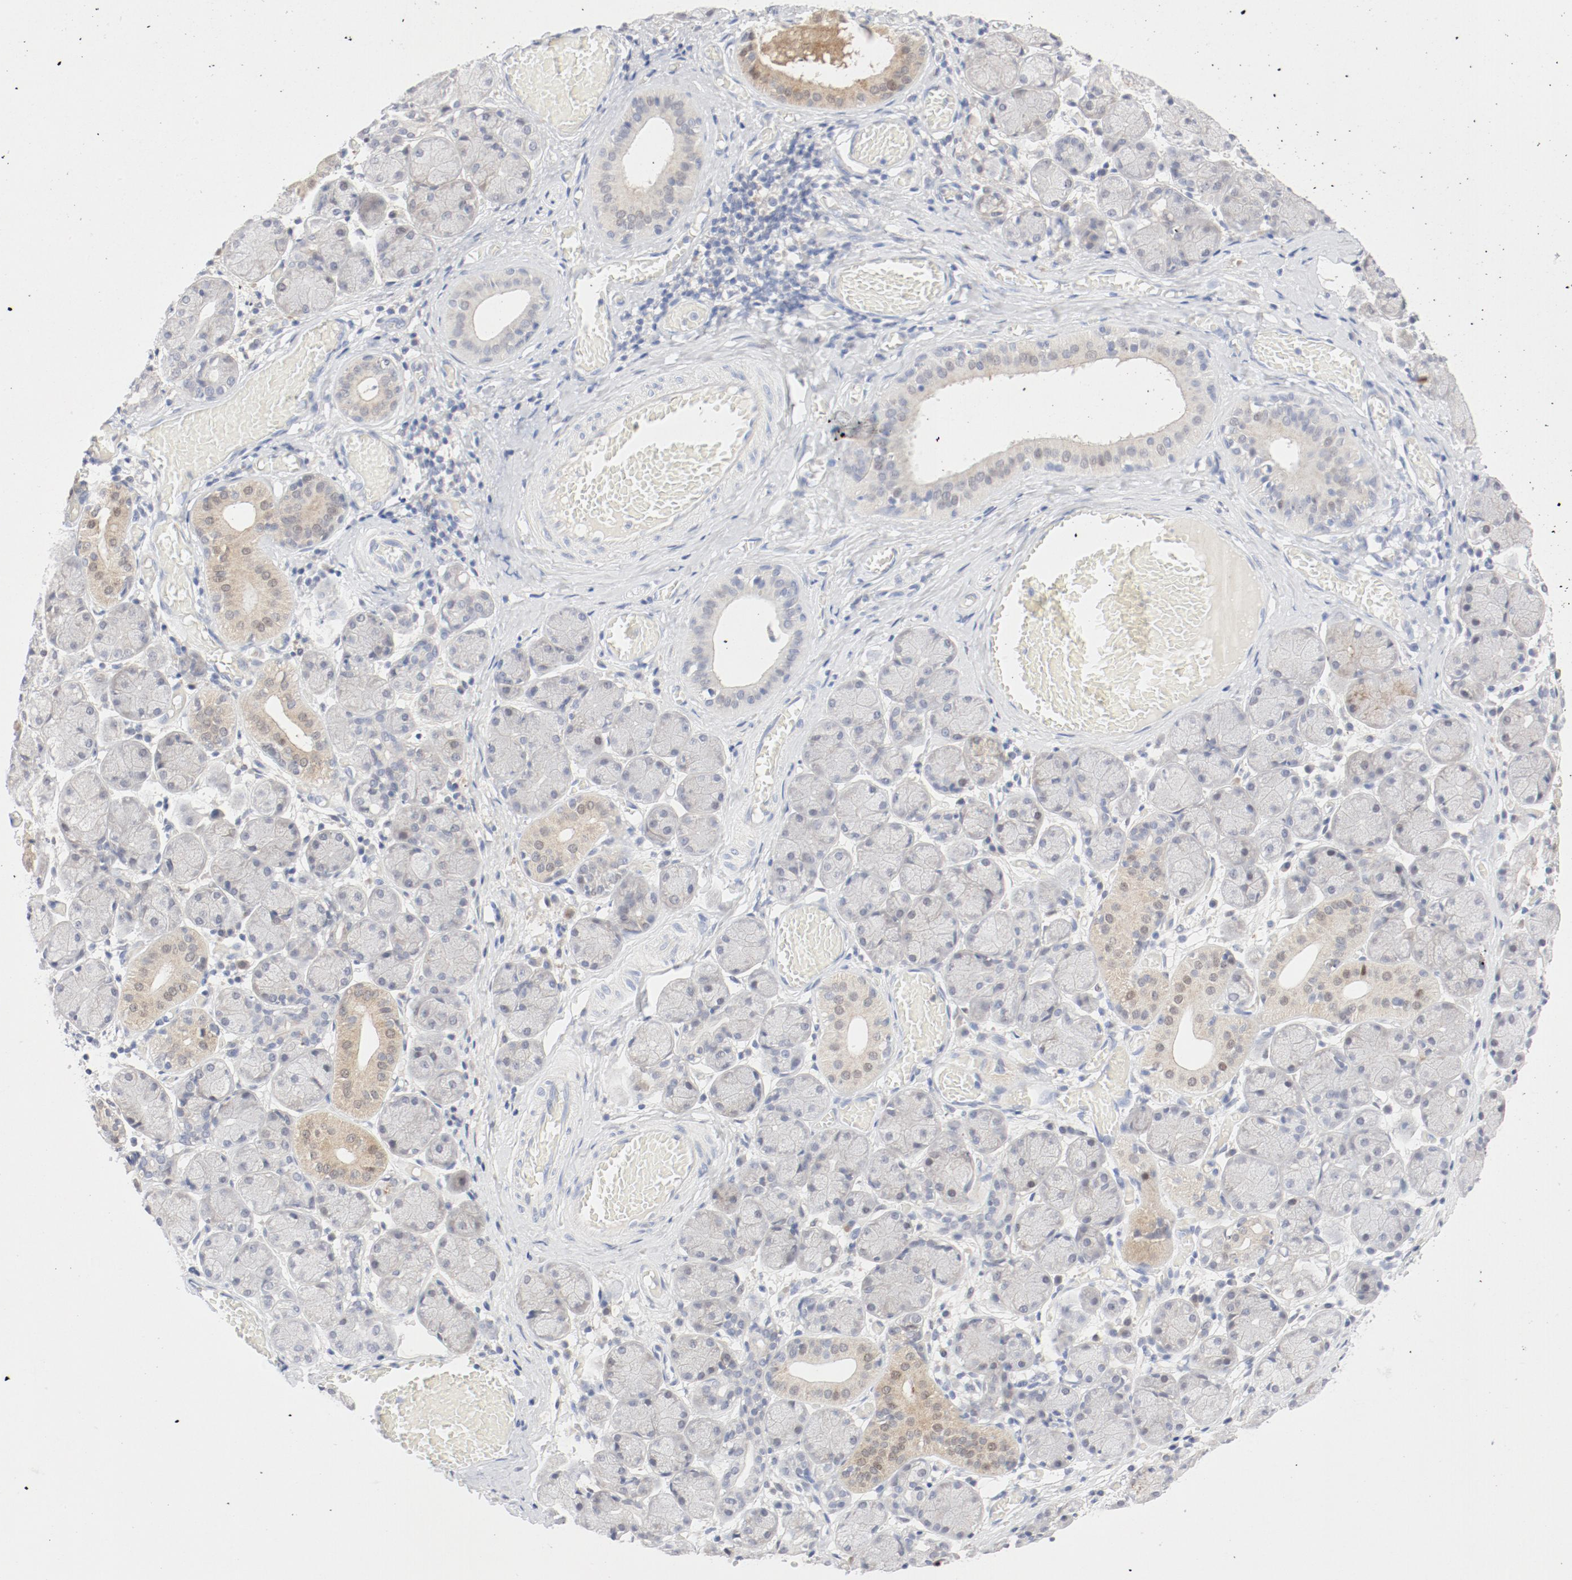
{"staining": {"intensity": "weak", "quantity": "<25%", "location": "cytoplasmic/membranous"}, "tissue": "salivary gland", "cell_type": "Glandular cells", "image_type": "normal", "snomed": [{"axis": "morphology", "description": "Normal tissue, NOS"}, {"axis": "topography", "description": "Salivary gland"}], "caption": "Glandular cells show no significant protein expression in normal salivary gland. (Immunohistochemistry (ihc), brightfield microscopy, high magnification).", "gene": "PGM1", "patient": {"sex": "female", "age": 24}}